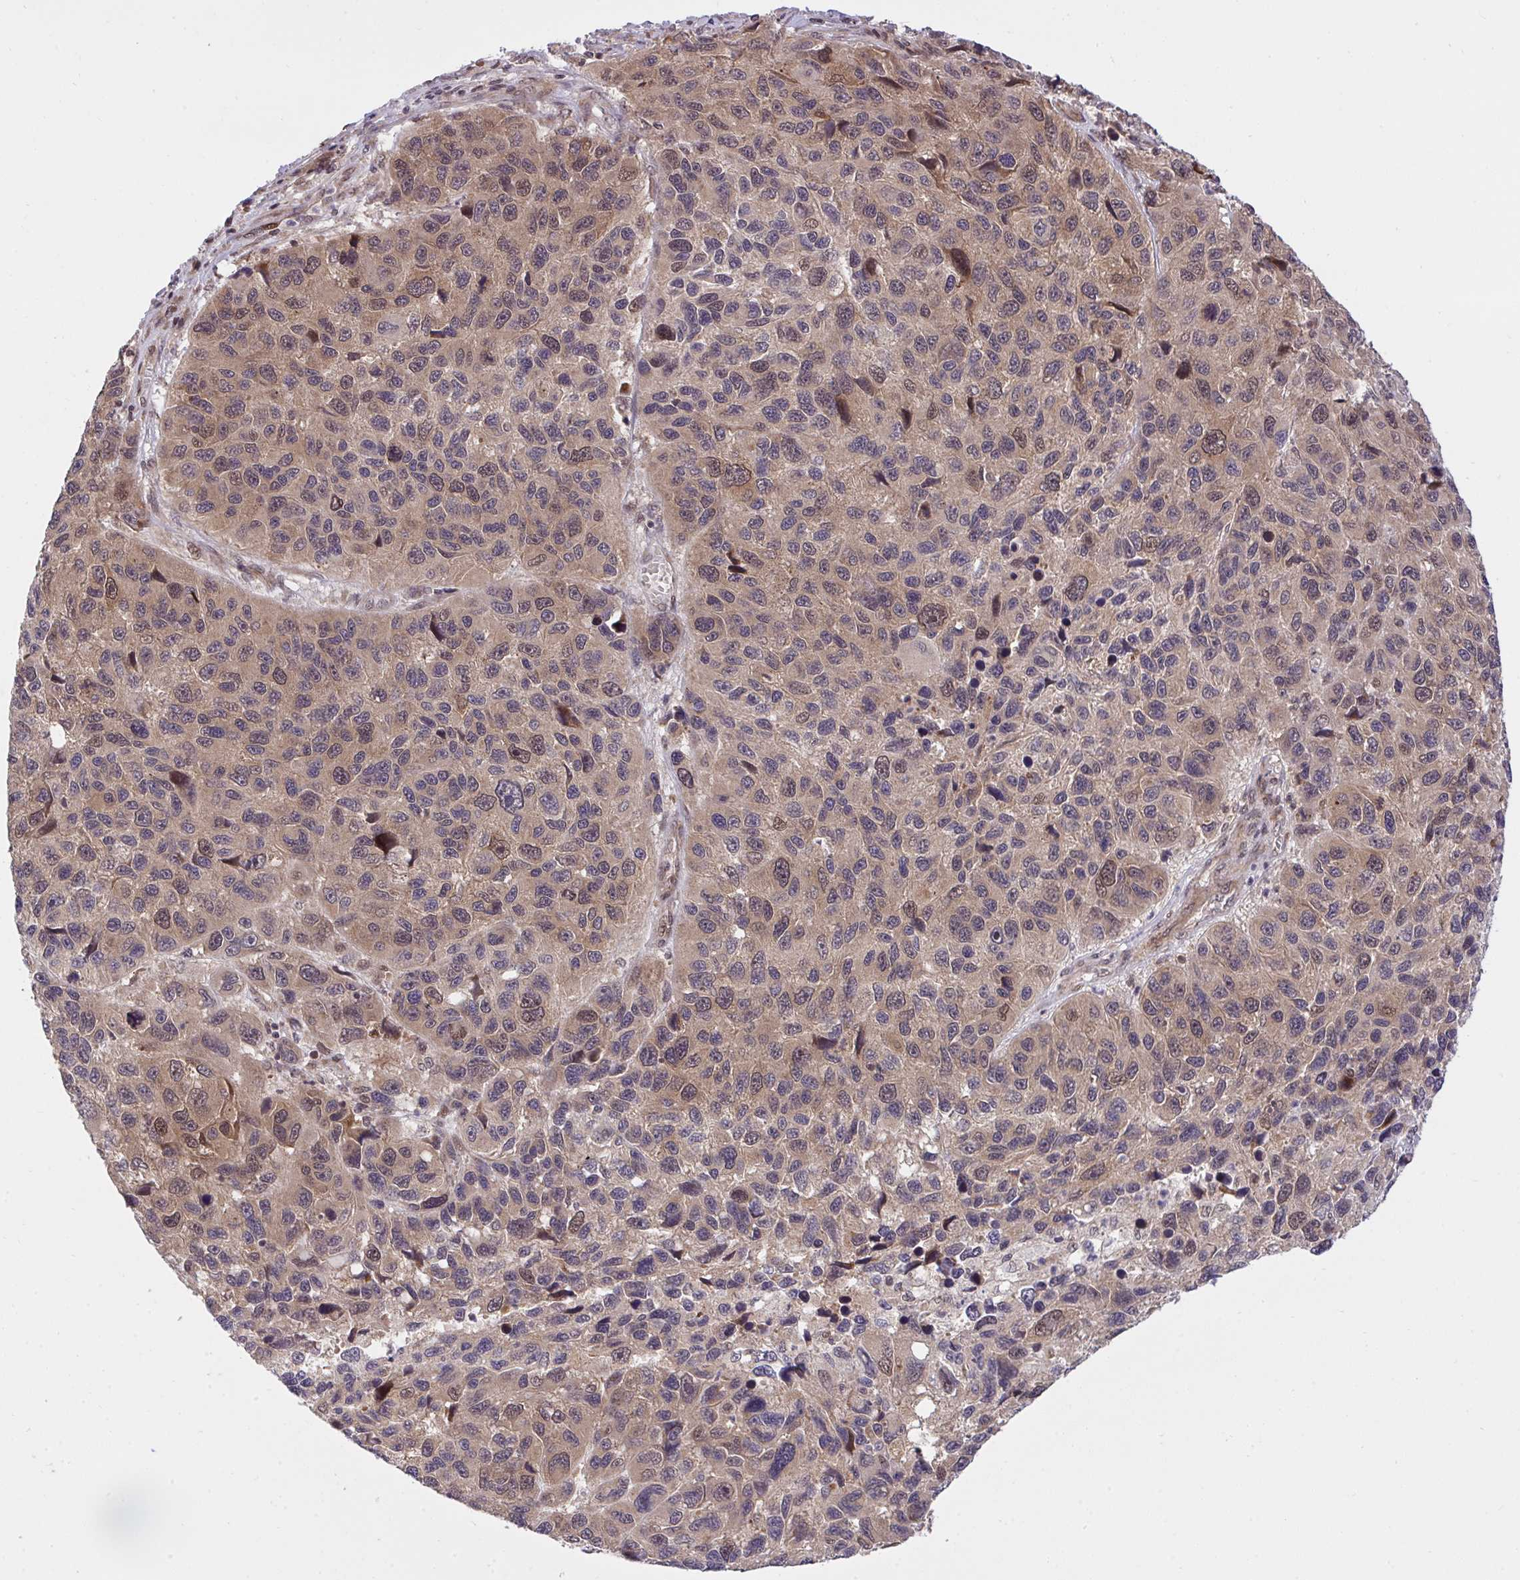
{"staining": {"intensity": "weak", "quantity": ">75%", "location": "cytoplasmic/membranous"}, "tissue": "melanoma", "cell_type": "Tumor cells", "image_type": "cancer", "snomed": [{"axis": "morphology", "description": "Malignant melanoma, NOS"}, {"axis": "topography", "description": "Skin"}], "caption": "A brown stain highlights weak cytoplasmic/membranous staining of a protein in human malignant melanoma tumor cells.", "gene": "ERI1", "patient": {"sex": "male", "age": 53}}